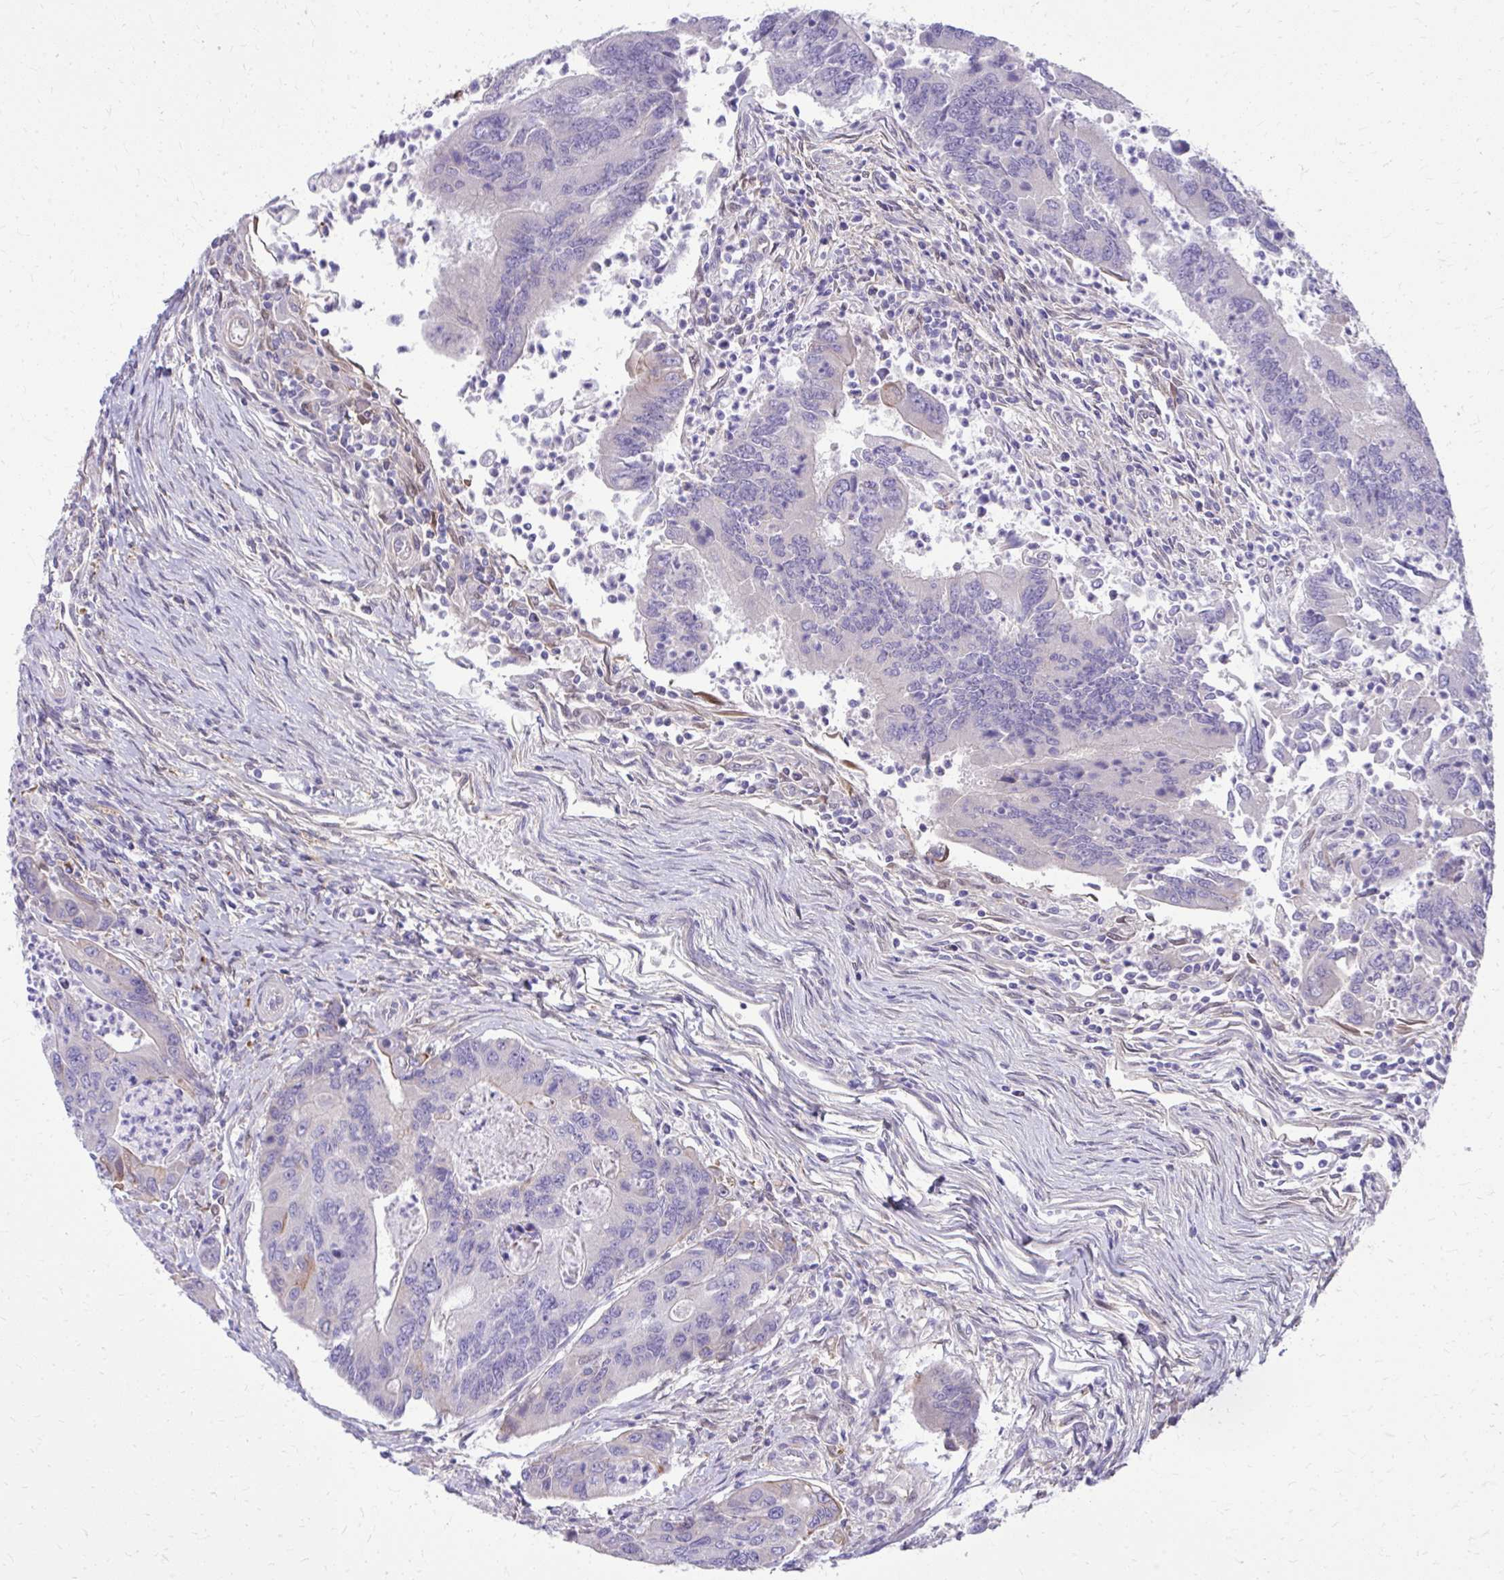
{"staining": {"intensity": "weak", "quantity": "<25%", "location": "cytoplasmic/membranous"}, "tissue": "colorectal cancer", "cell_type": "Tumor cells", "image_type": "cancer", "snomed": [{"axis": "morphology", "description": "Adenocarcinoma, NOS"}, {"axis": "topography", "description": "Colon"}], "caption": "Immunohistochemistry photomicrograph of neoplastic tissue: human colorectal cancer stained with DAB demonstrates no significant protein staining in tumor cells.", "gene": "NNMT", "patient": {"sex": "female", "age": 67}}